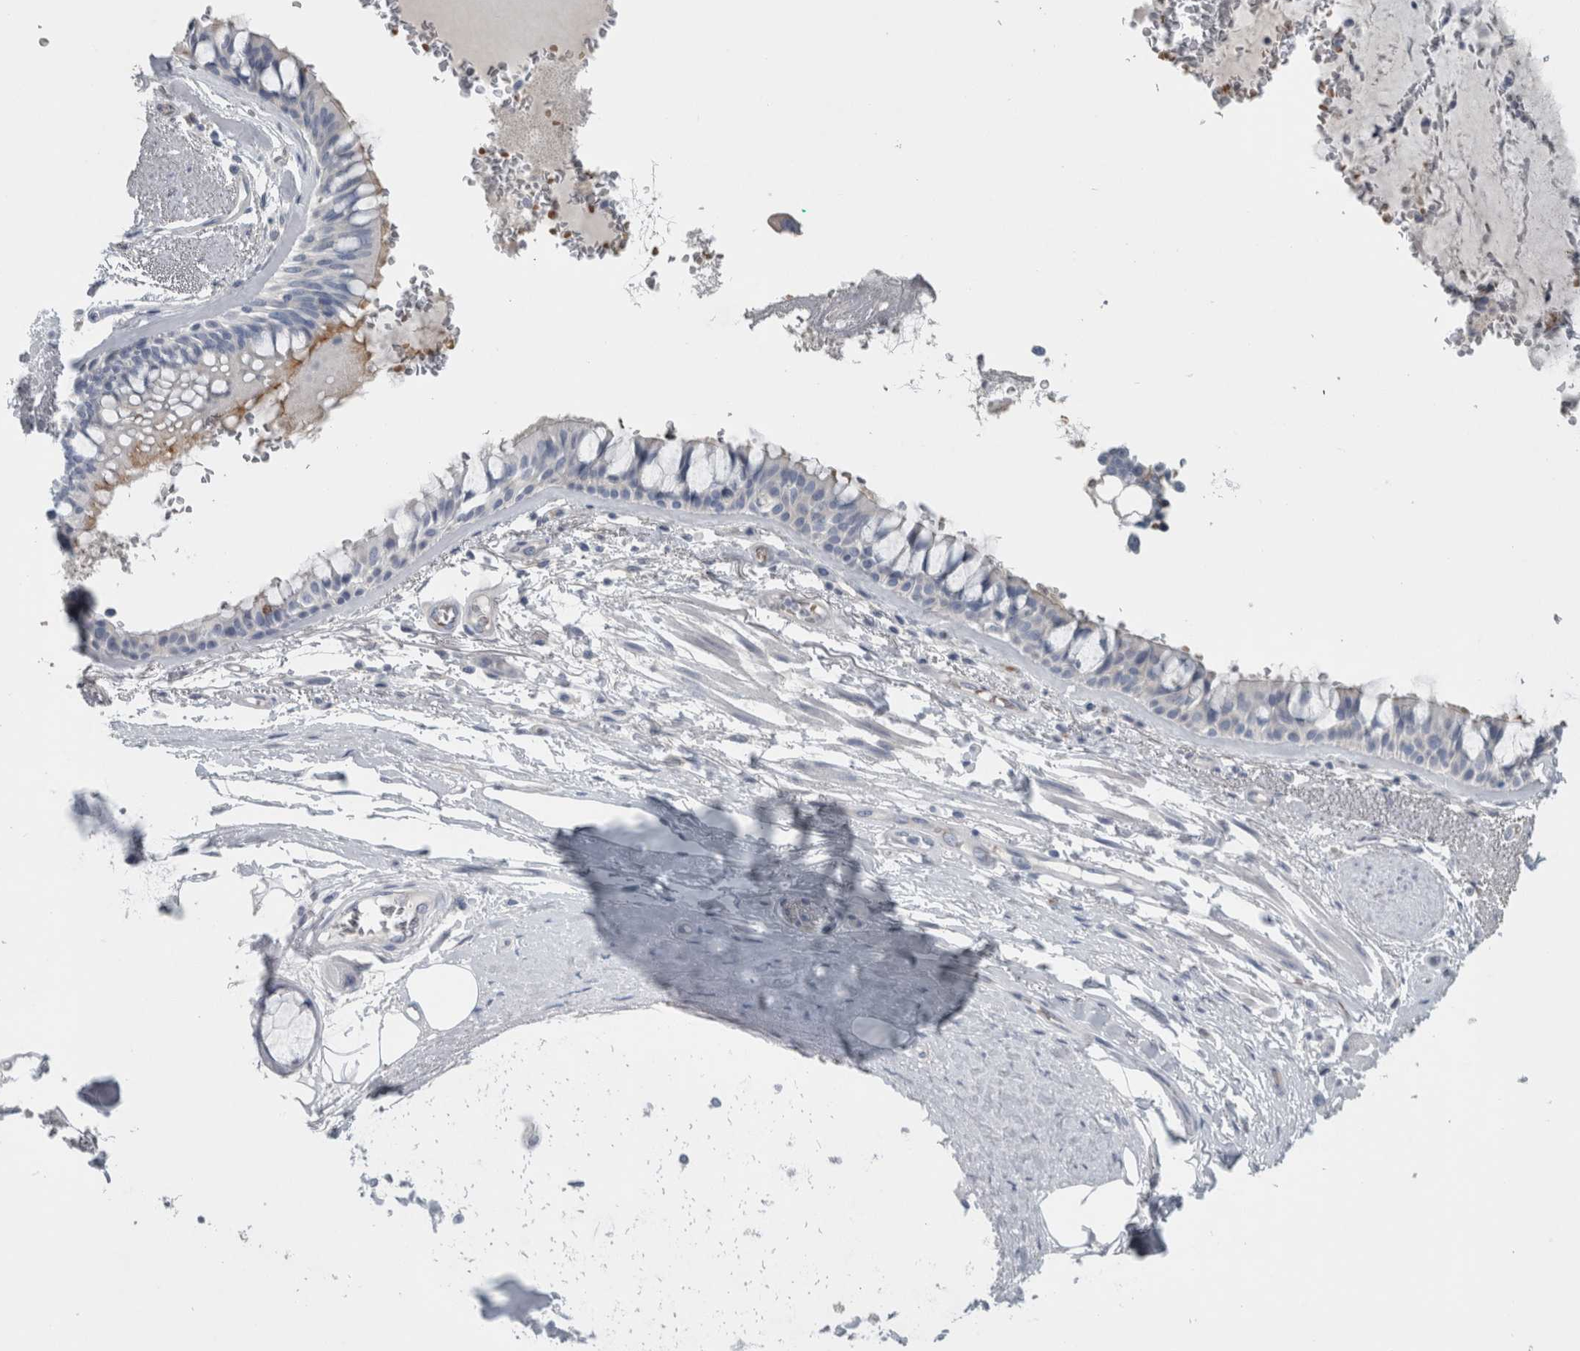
{"staining": {"intensity": "negative", "quantity": "none", "location": "none"}, "tissue": "bronchus", "cell_type": "Respiratory epithelial cells", "image_type": "normal", "snomed": [{"axis": "morphology", "description": "Normal tissue, NOS"}, {"axis": "topography", "description": "Bronchus"}], "caption": "Immunohistochemistry (IHC) histopathology image of benign bronchus stained for a protein (brown), which exhibits no positivity in respiratory epithelial cells. (IHC, brightfield microscopy, high magnification).", "gene": "SH3GL2", "patient": {"sex": "male", "age": 66}}